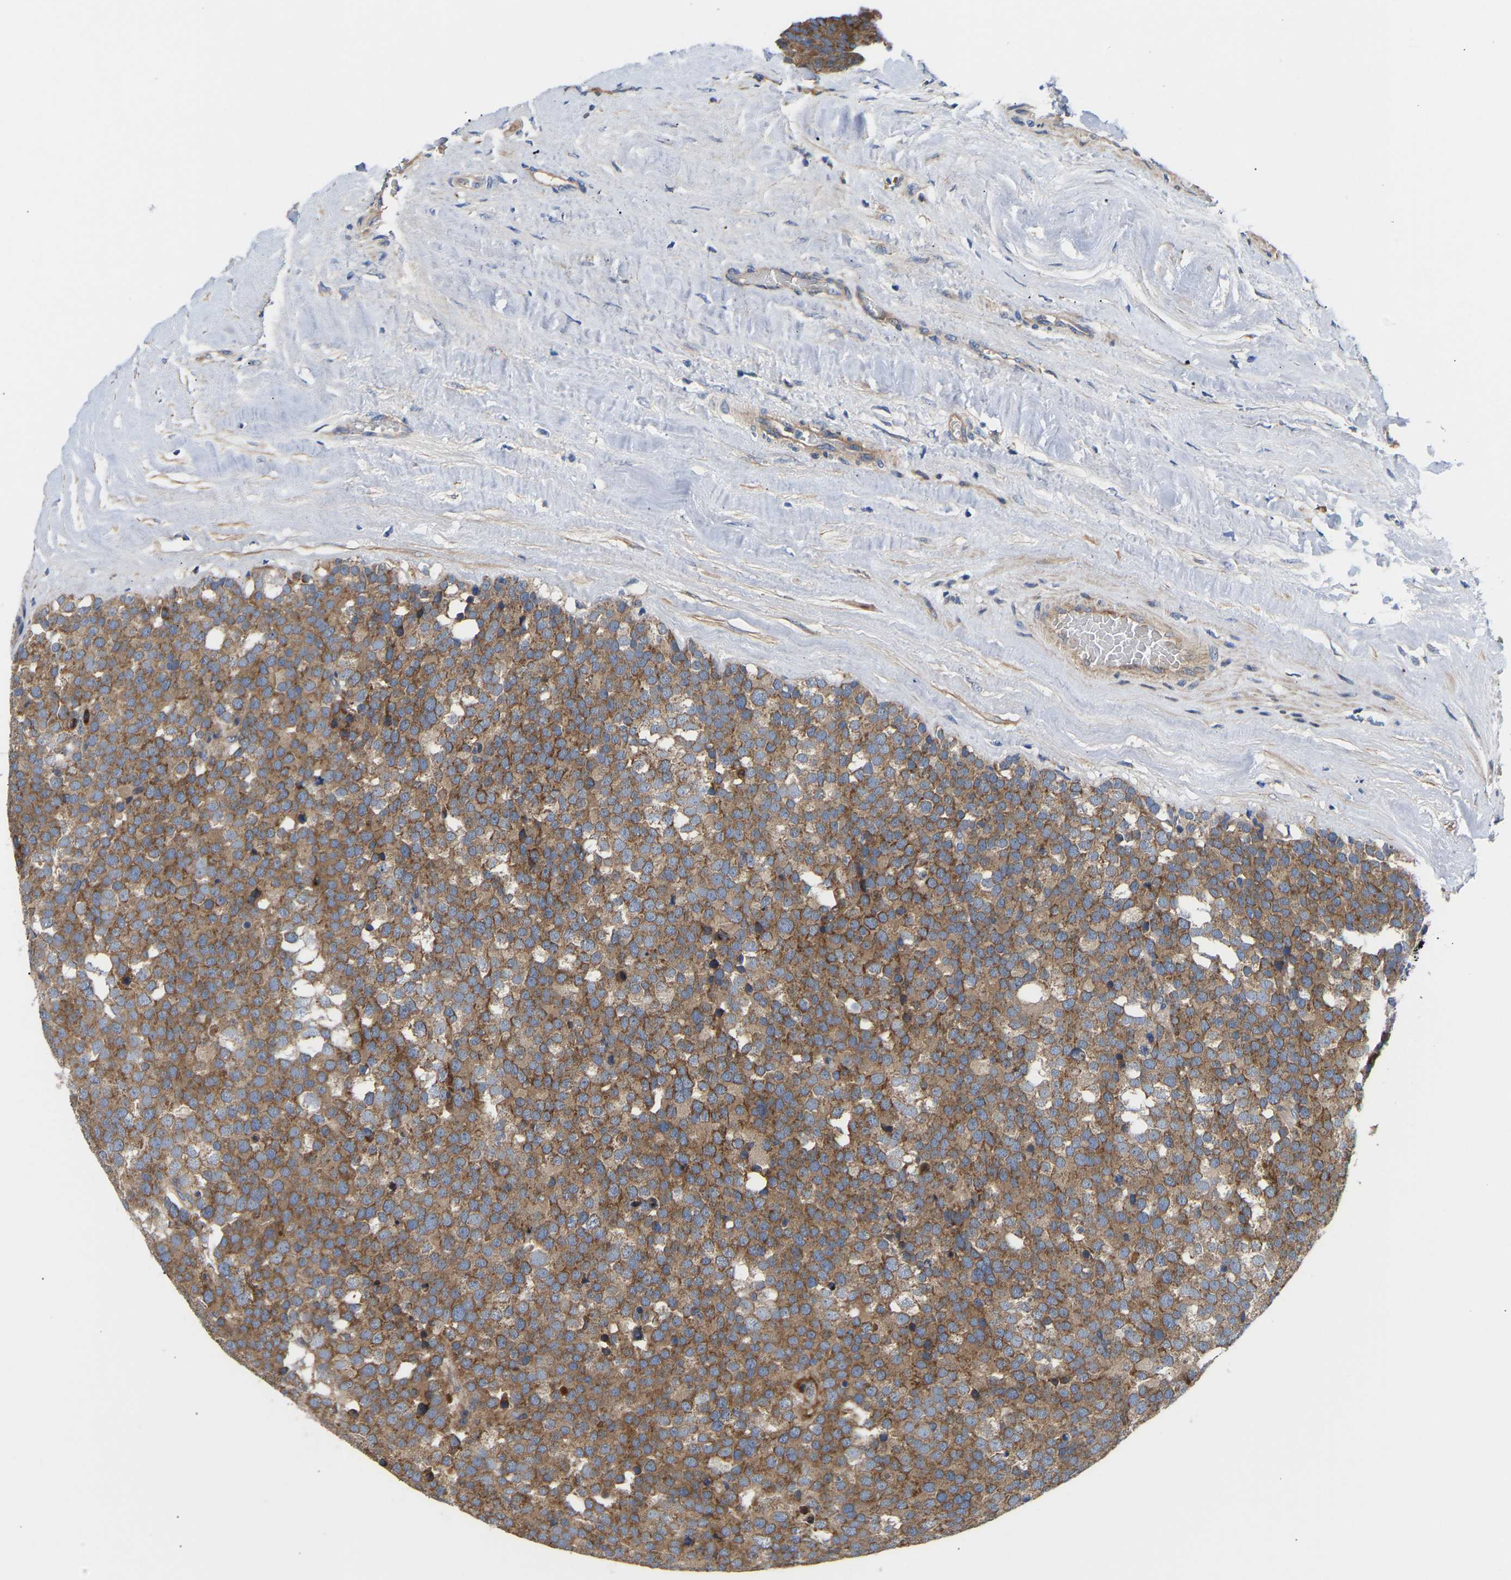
{"staining": {"intensity": "moderate", "quantity": ">75%", "location": "cytoplasmic/membranous"}, "tissue": "testis cancer", "cell_type": "Tumor cells", "image_type": "cancer", "snomed": [{"axis": "morphology", "description": "Normal tissue, NOS"}, {"axis": "morphology", "description": "Seminoma, NOS"}, {"axis": "topography", "description": "Testis"}], "caption": "Human testis seminoma stained for a protein (brown) reveals moderate cytoplasmic/membranous positive staining in approximately >75% of tumor cells.", "gene": "AIMP2", "patient": {"sex": "male", "age": 71}}